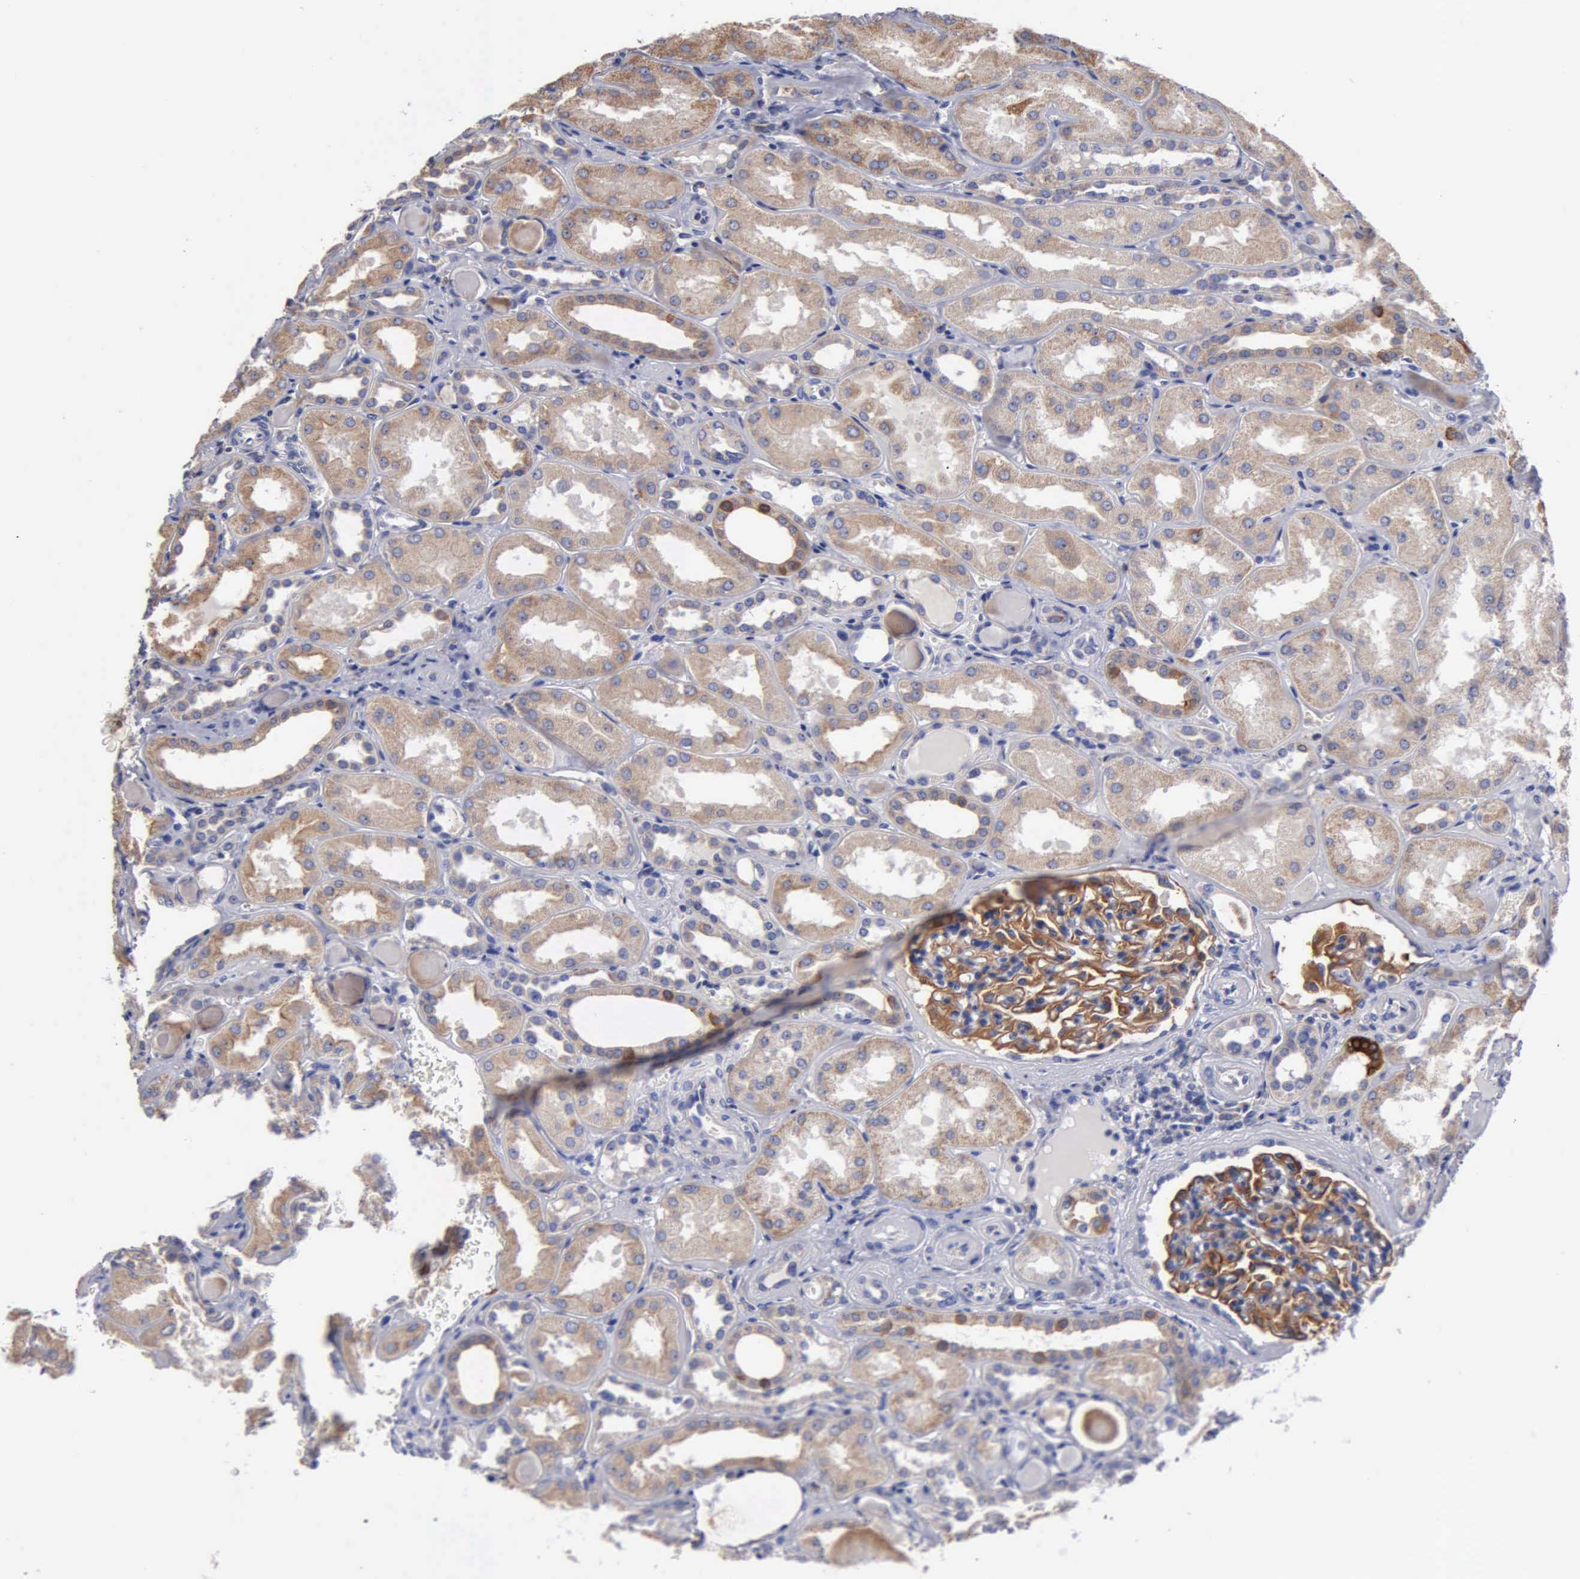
{"staining": {"intensity": "strong", "quantity": ">75%", "location": "cytoplasmic/membranous"}, "tissue": "kidney", "cell_type": "Cells in glomeruli", "image_type": "normal", "snomed": [{"axis": "morphology", "description": "Normal tissue, NOS"}, {"axis": "topography", "description": "Kidney"}], "caption": "The histopathology image shows a brown stain indicating the presence of a protein in the cytoplasmic/membranous of cells in glomeruli in kidney.", "gene": "PTGS2", "patient": {"sex": "male", "age": 61}}